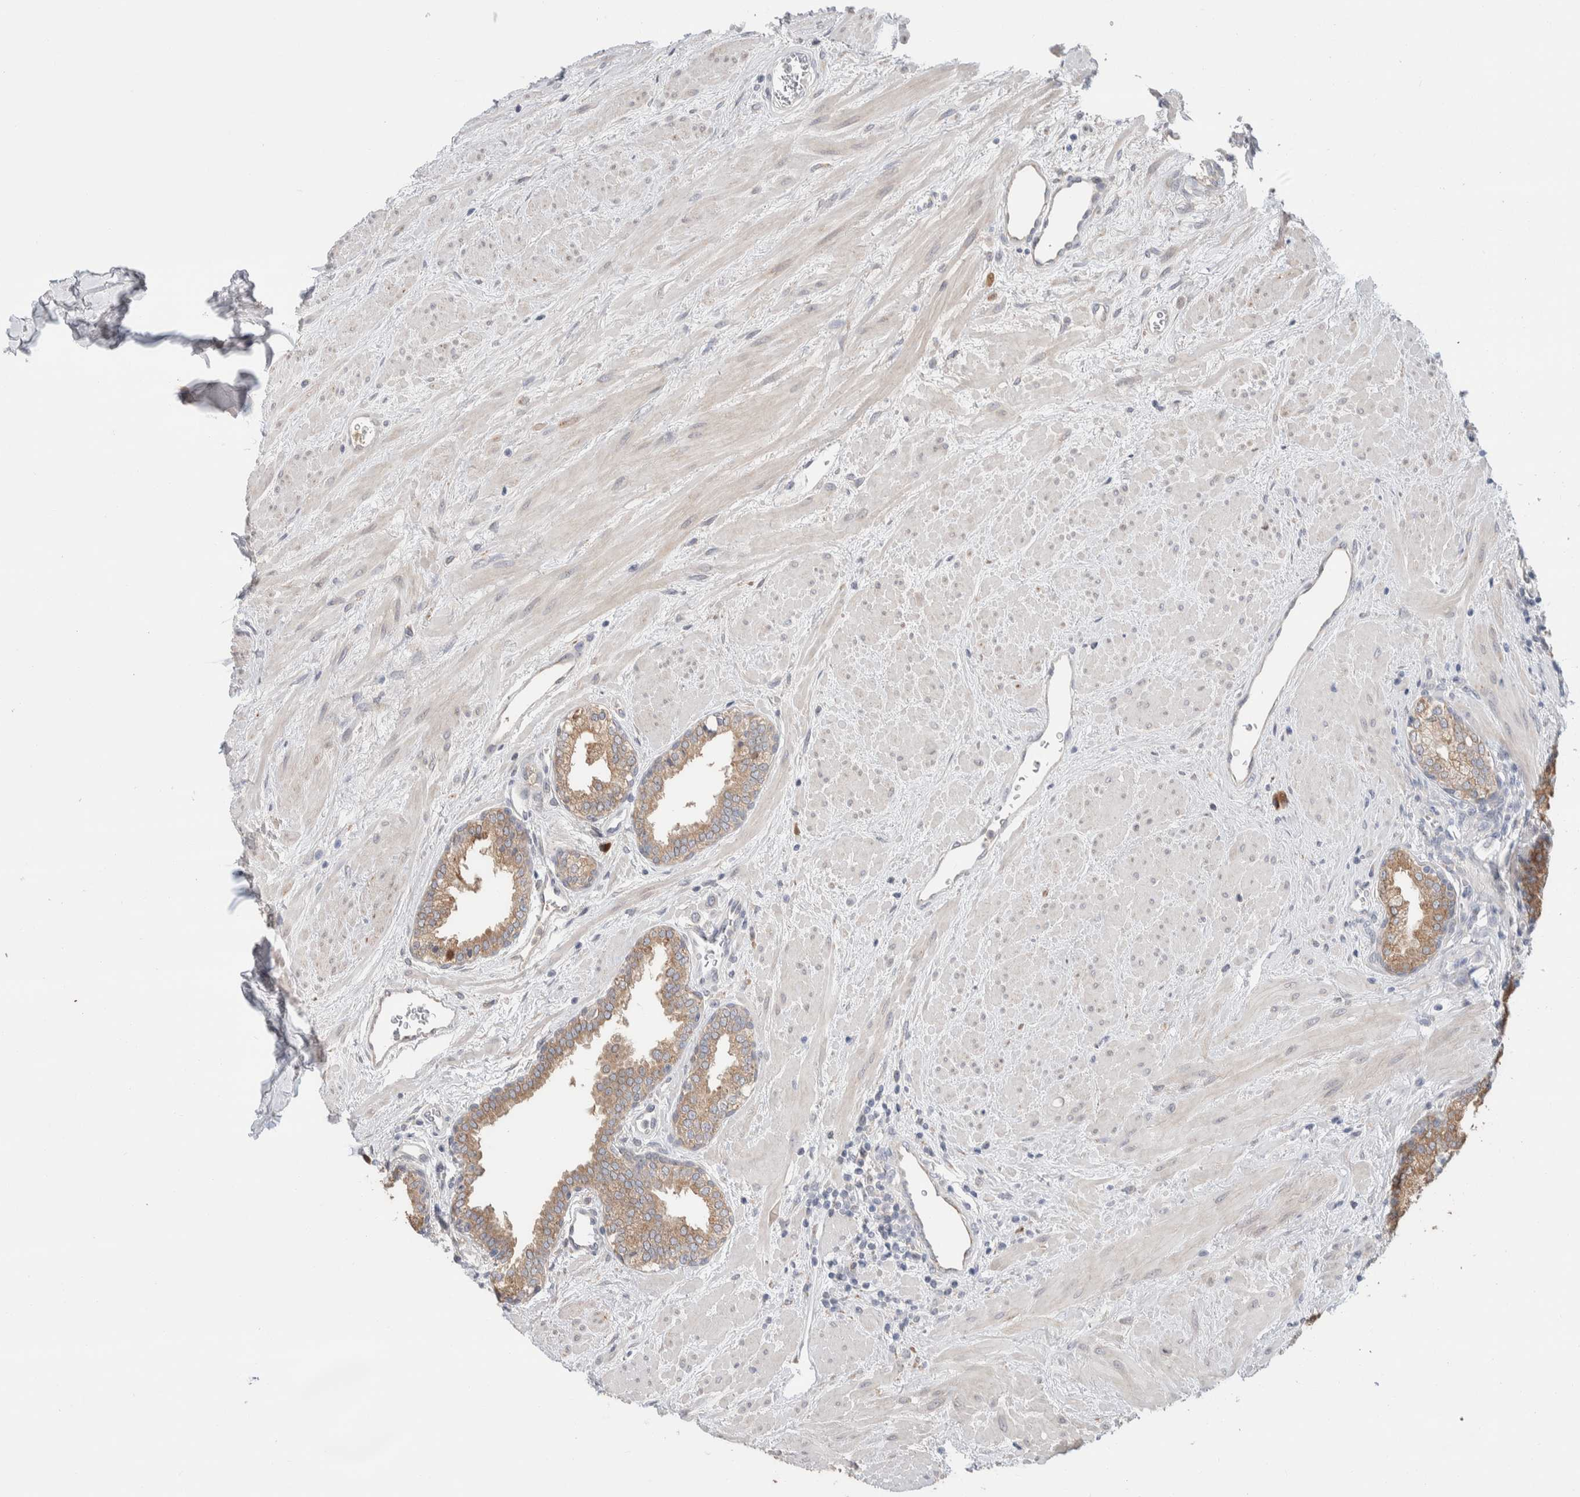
{"staining": {"intensity": "weak", "quantity": "25%-75%", "location": "cytoplasmic/membranous"}, "tissue": "prostate", "cell_type": "Glandular cells", "image_type": "normal", "snomed": [{"axis": "morphology", "description": "Normal tissue, NOS"}, {"axis": "topography", "description": "Prostate"}], "caption": "Weak cytoplasmic/membranous expression for a protein is seen in about 25%-75% of glandular cells of unremarkable prostate using immunohistochemistry (IHC).", "gene": "RUSF1", "patient": {"sex": "male", "age": 51}}